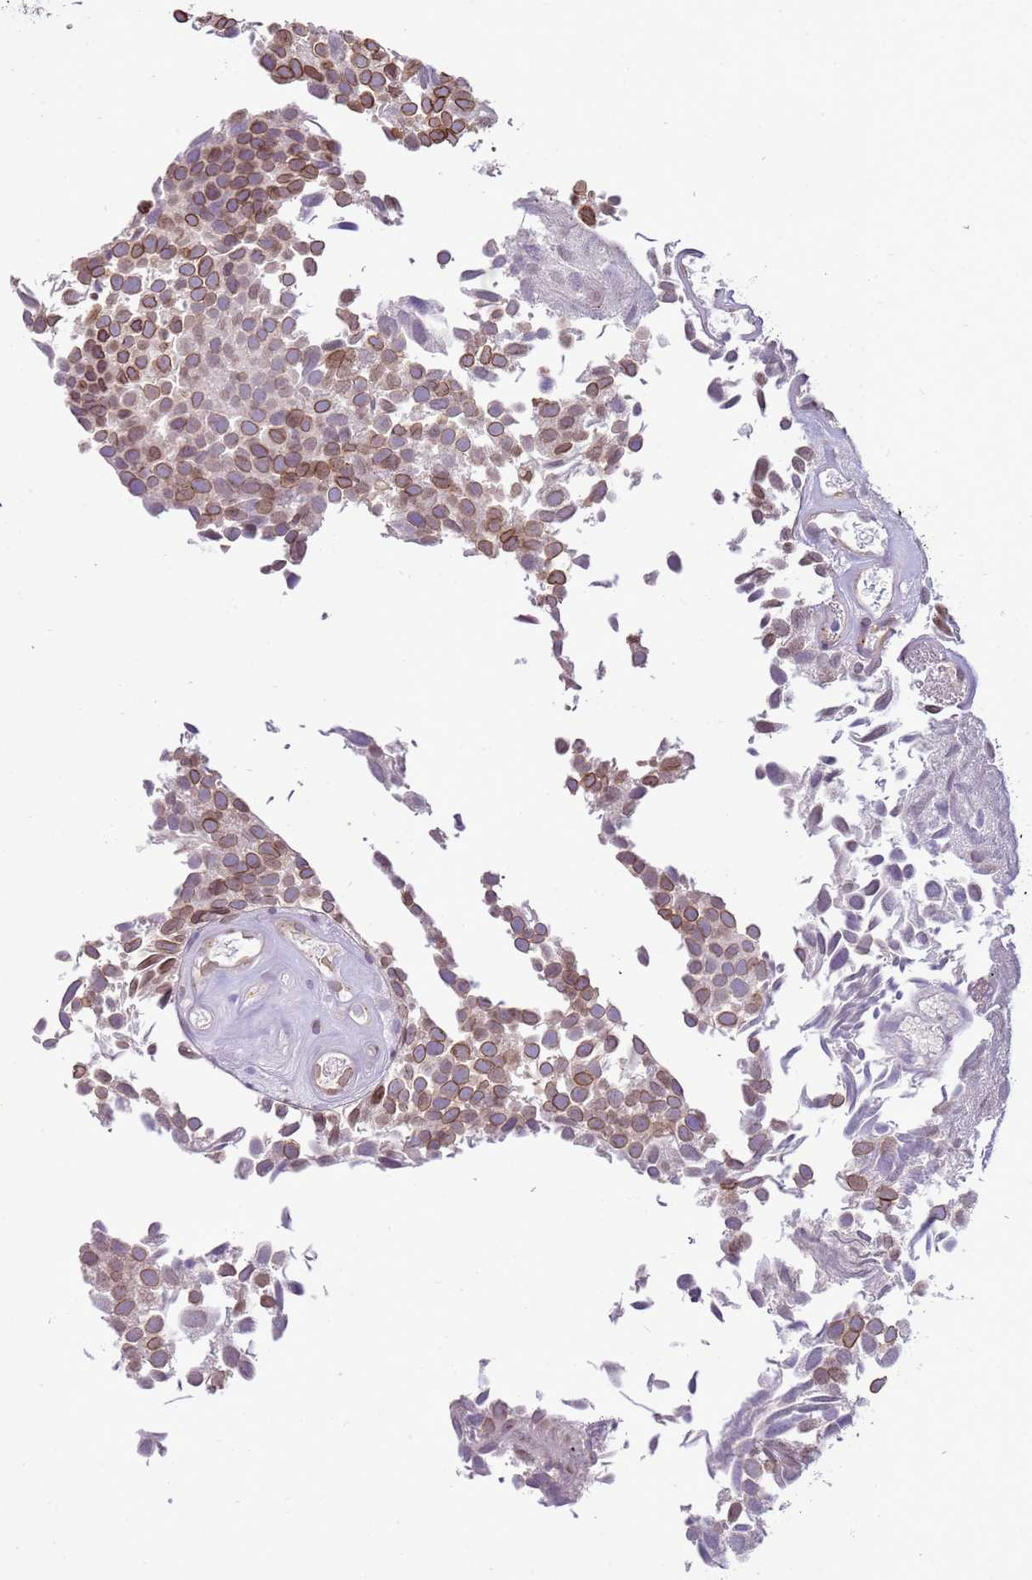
{"staining": {"intensity": "moderate", "quantity": "25%-75%", "location": "cytoplasmic/membranous,nuclear"}, "tissue": "urothelial cancer", "cell_type": "Tumor cells", "image_type": "cancer", "snomed": [{"axis": "morphology", "description": "Urothelial carcinoma, Low grade"}, {"axis": "topography", "description": "Urinary bladder"}], "caption": "This is a histology image of immunohistochemistry (IHC) staining of urothelial cancer, which shows moderate positivity in the cytoplasmic/membranous and nuclear of tumor cells.", "gene": "TMEM47", "patient": {"sex": "male", "age": 89}}